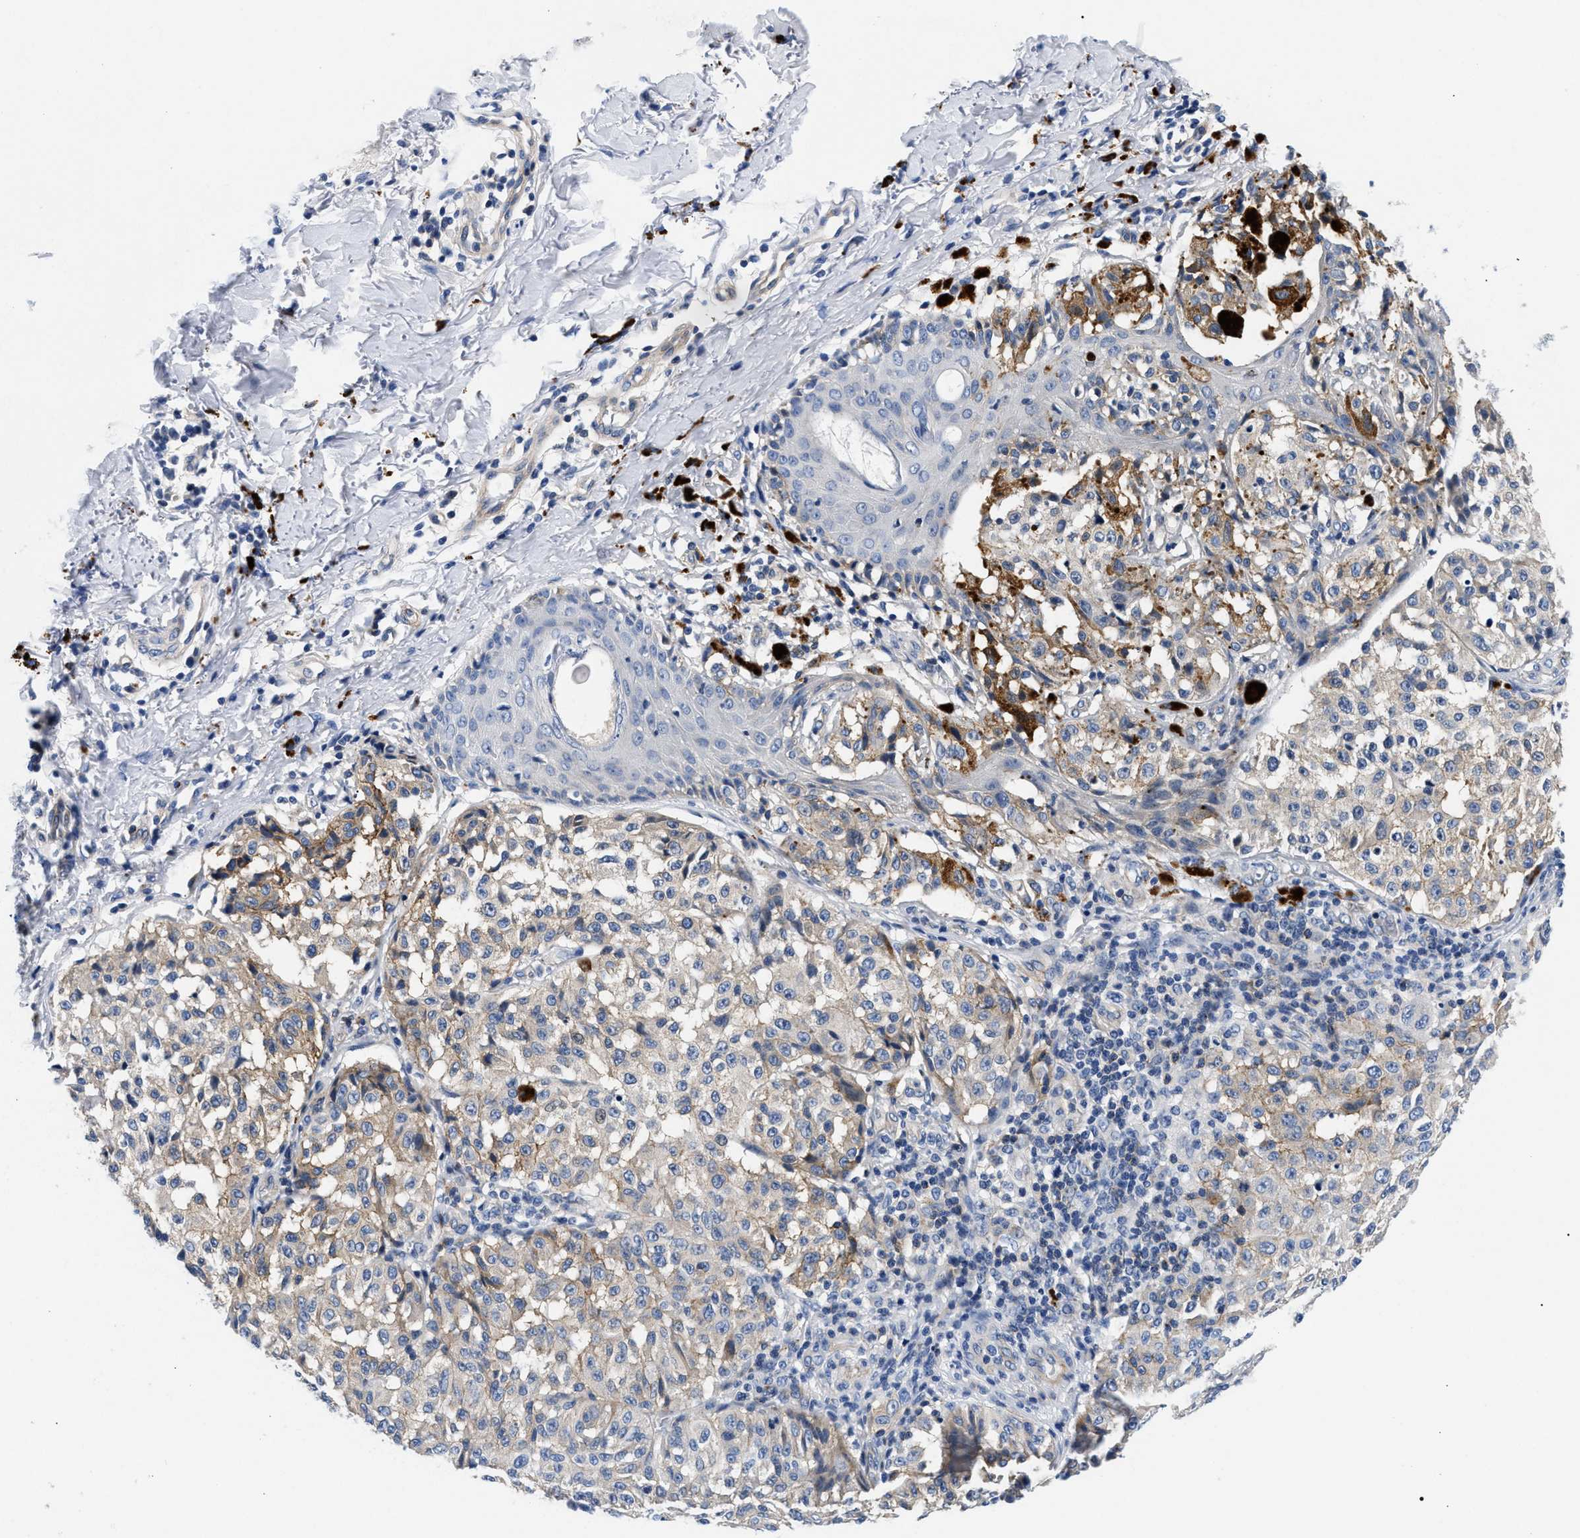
{"staining": {"intensity": "weak", "quantity": ">75%", "location": "cytoplasmic/membranous"}, "tissue": "melanoma", "cell_type": "Tumor cells", "image_type": "cancer", "snomed": [{"axis": "morphology", "description": "Malignant melanoma, NOS"}, {"axis": "topography", "description": "Skin"}], "caption": "This histopathology image reveals IHC staining of melanoma, with low weak cytoplasmic/membranous positivity in approximately >75% of tumor cells.", "gene": "P2RY4", "patient": {"sex": "female", "age": 46}}